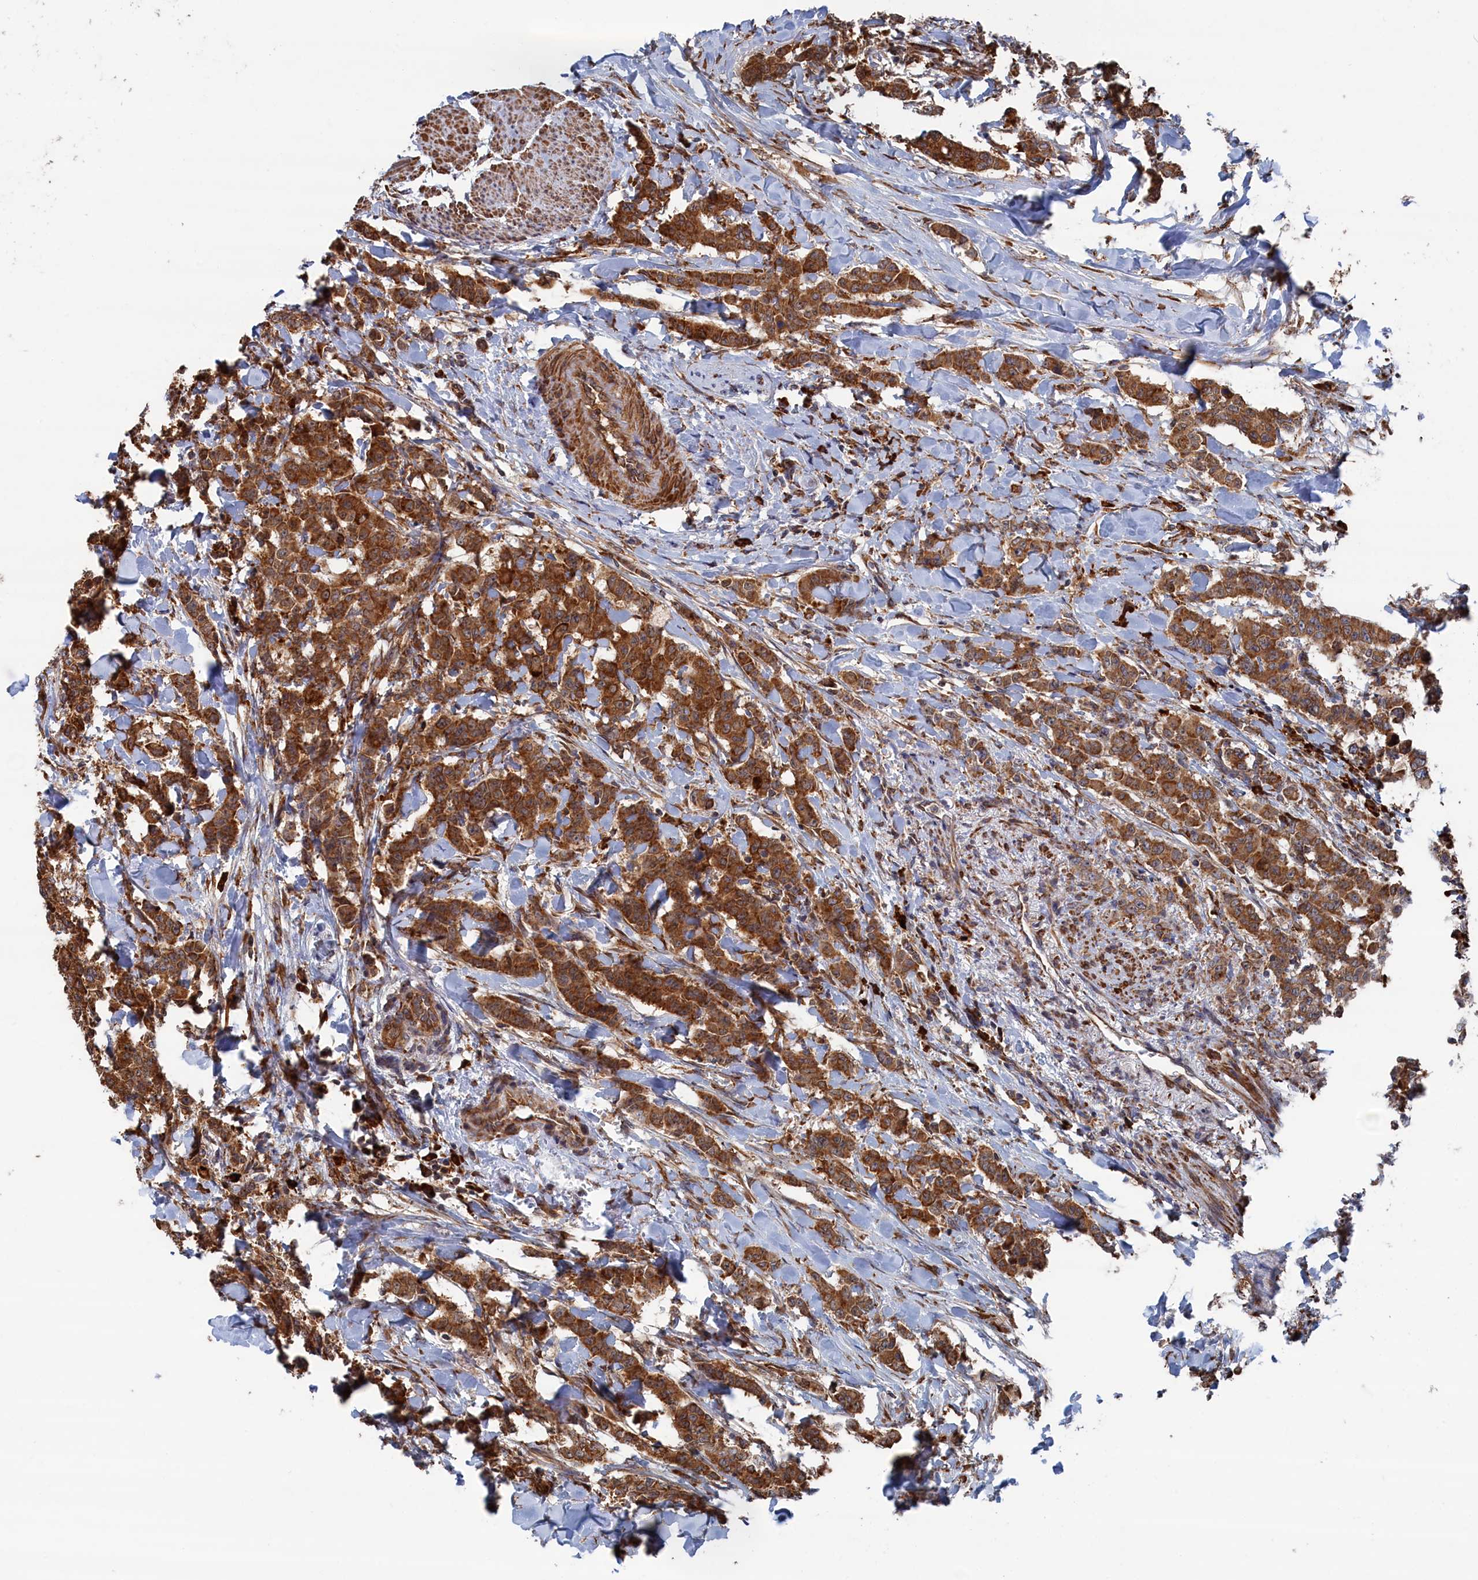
{"staining": {"intensity": "strong", "quantity": ">75%", "location": "cytoplasmic/membranous"}, "tissue": "breast cancer", "cell_type": "Tumor cells", "image_type": "cancer", "snomed": [{"axis": "morphology", "description": "Duct carcinoma"}, {"axis": "topography", "description": "Breast"}], "caption": "Strong cytoplasmic/membranous positivity for a protein is present in approximately >75% of tumor cells of breast cancer (invasive ductal carcinoma) using IHC.", "gene": "BPIFB6", "patient": {"sex": "female", "age": 40}}